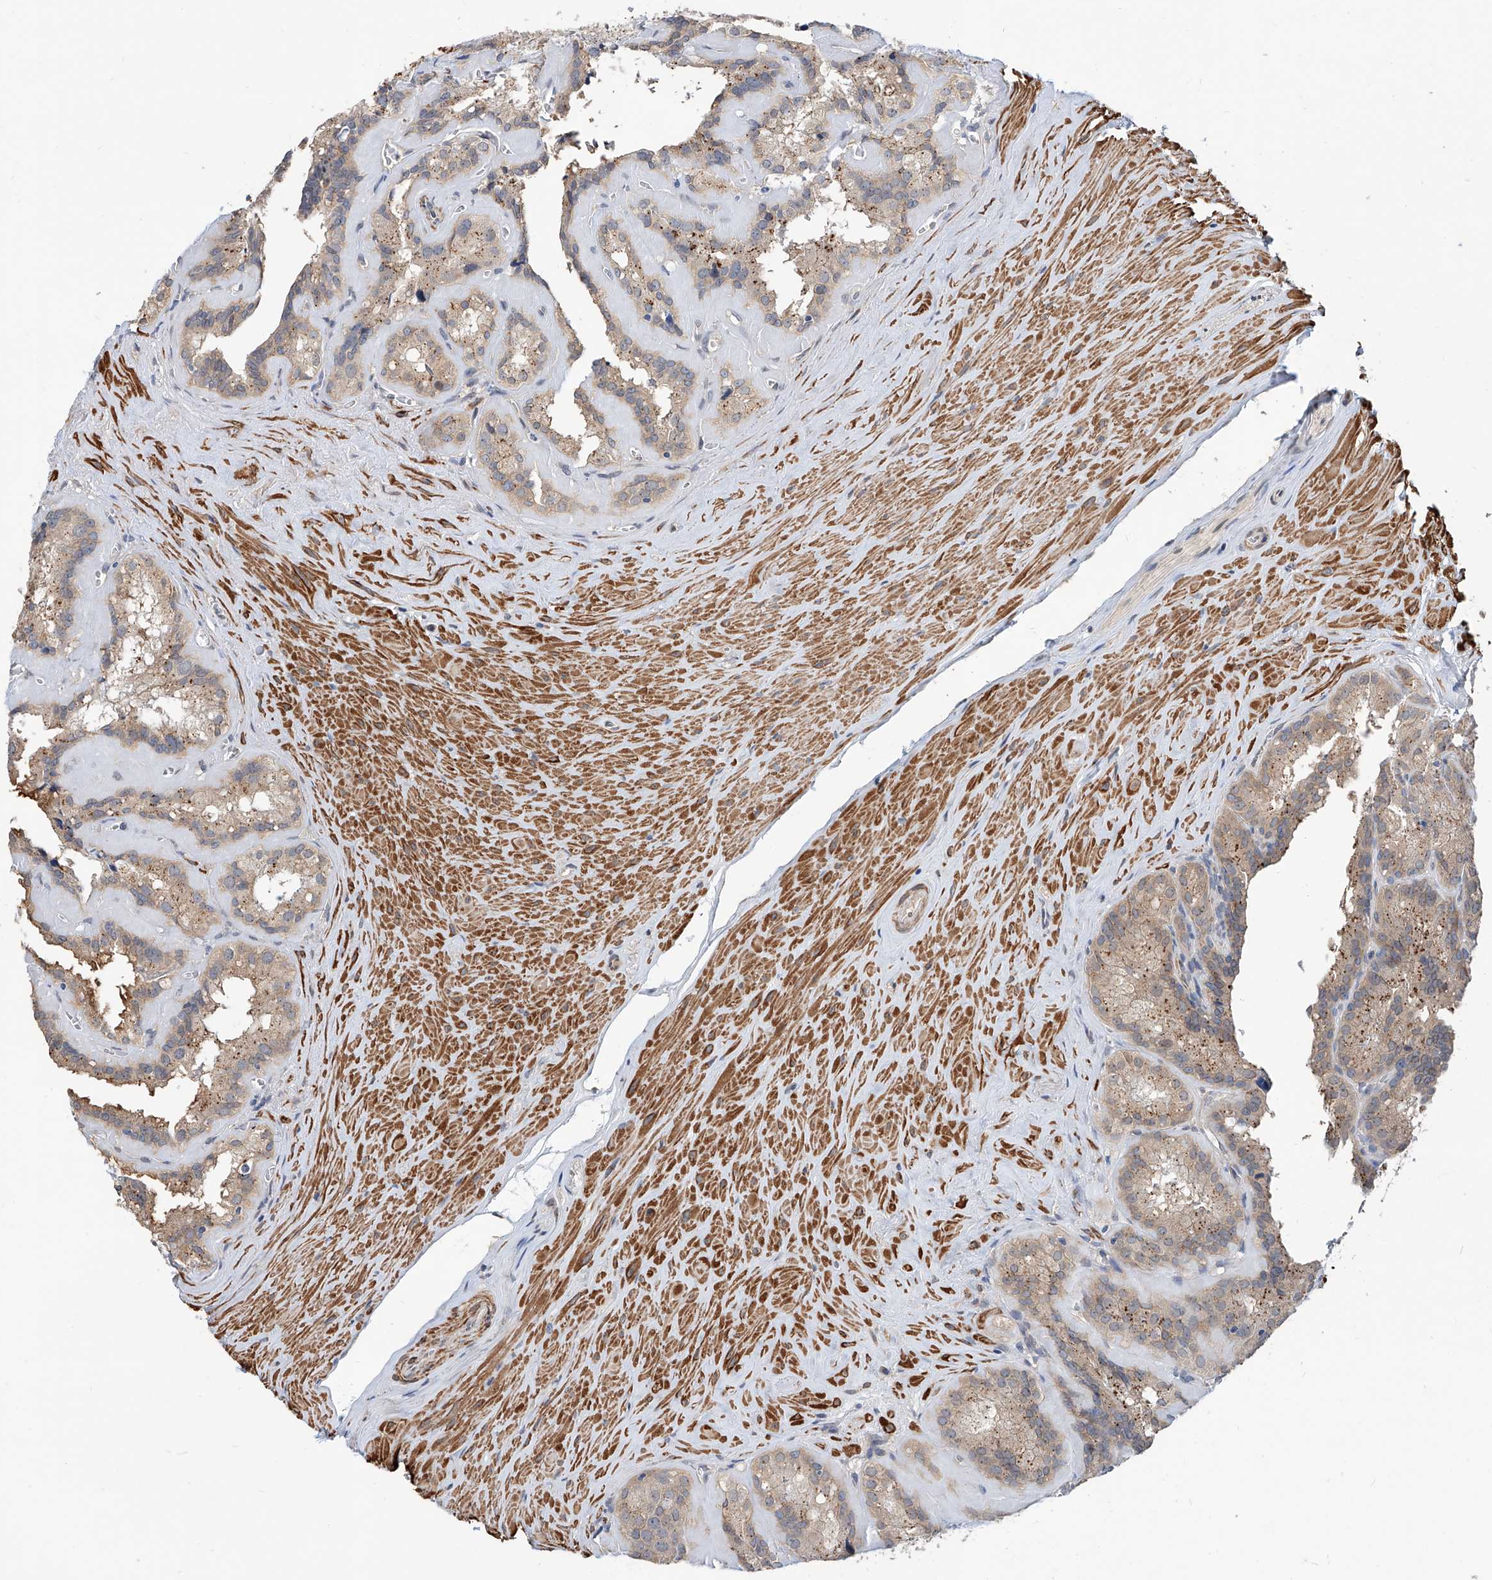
{"staining": {"intensity": "weak", "quantity": "25%-75%", "location": "cytoplasmic/membranous"}, "tissue": "seminal vesicle", "cell_type": "Glandular cells", "image_type": "normal", "snomed": [{"axis": "morphology", "description": "Normal tissue, NOS"}, {"axis": "topography", "description": "Prostate"}, {"axis": "topography", "description": "Seminal veicle"}], "caption": "Immunohistochemistry photomicrograph of benign seminal vesicle stained for a protein (brown), which shows low levels of weak cytoplasmic/membranous expression in approximately 25%-75% of glandular cells.", "gene": "MAGEE2", "patient": {"sex": "male", "age": 59}}